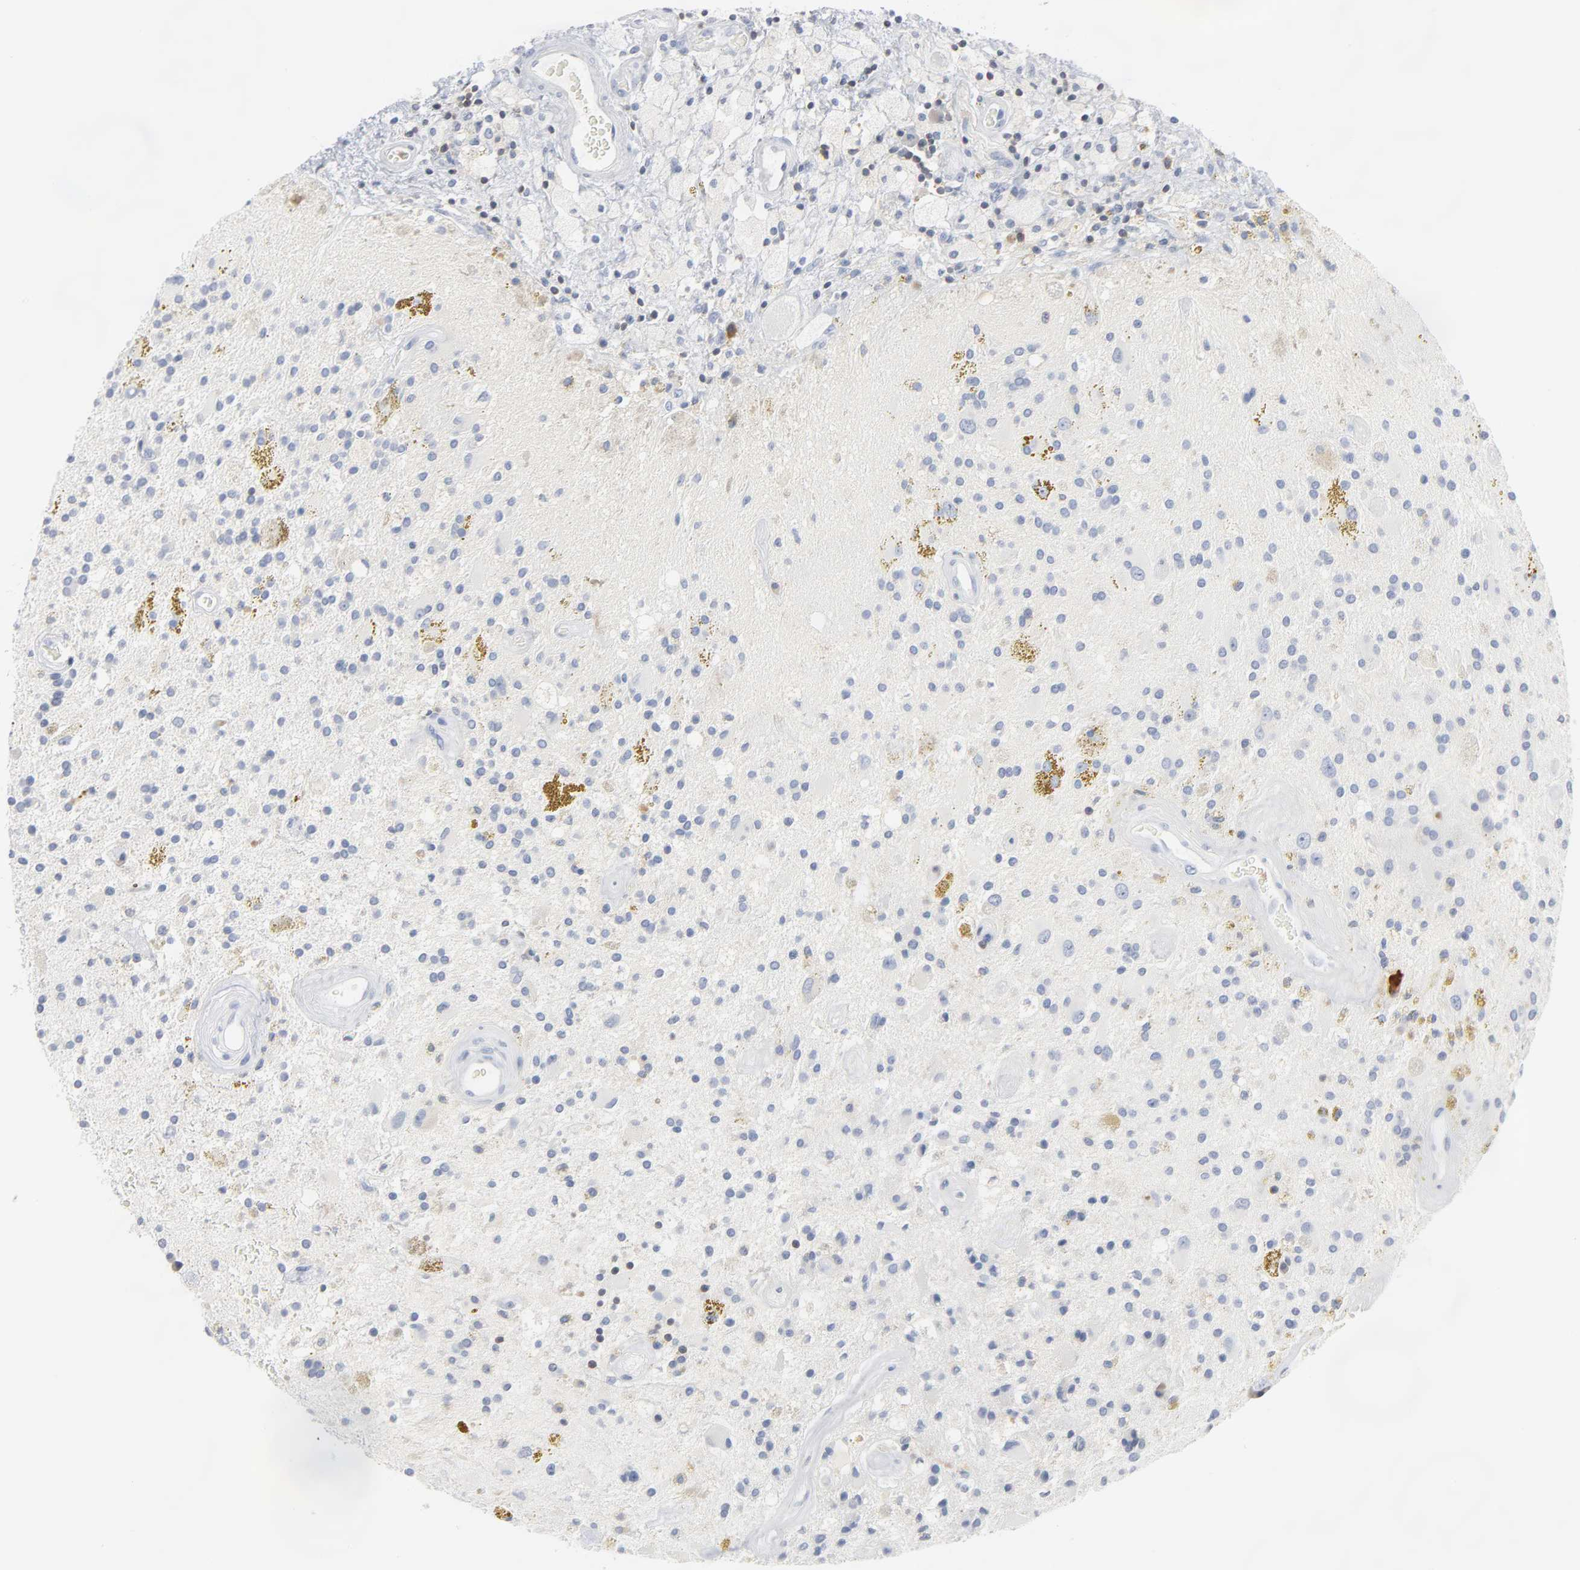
{"staining": {"intensity": "negative", "quantity": "none", "location": "none"}, "tissue": "glioma", "cell_type": "Tumor cells", "image_type": "cancer", "snomed": [{"axis": "morphology", "description": "Glioma, malignant, Low grade"}, {"axis": "topography", "description": "Brain"}], "caption": "The micrograph demonstrates no staining of tumor cells in glioma. (IHC, brightfield microscopy, high magnification).", "gene": "PTK2B", "patient": {"sex": "male", "age": 58}}